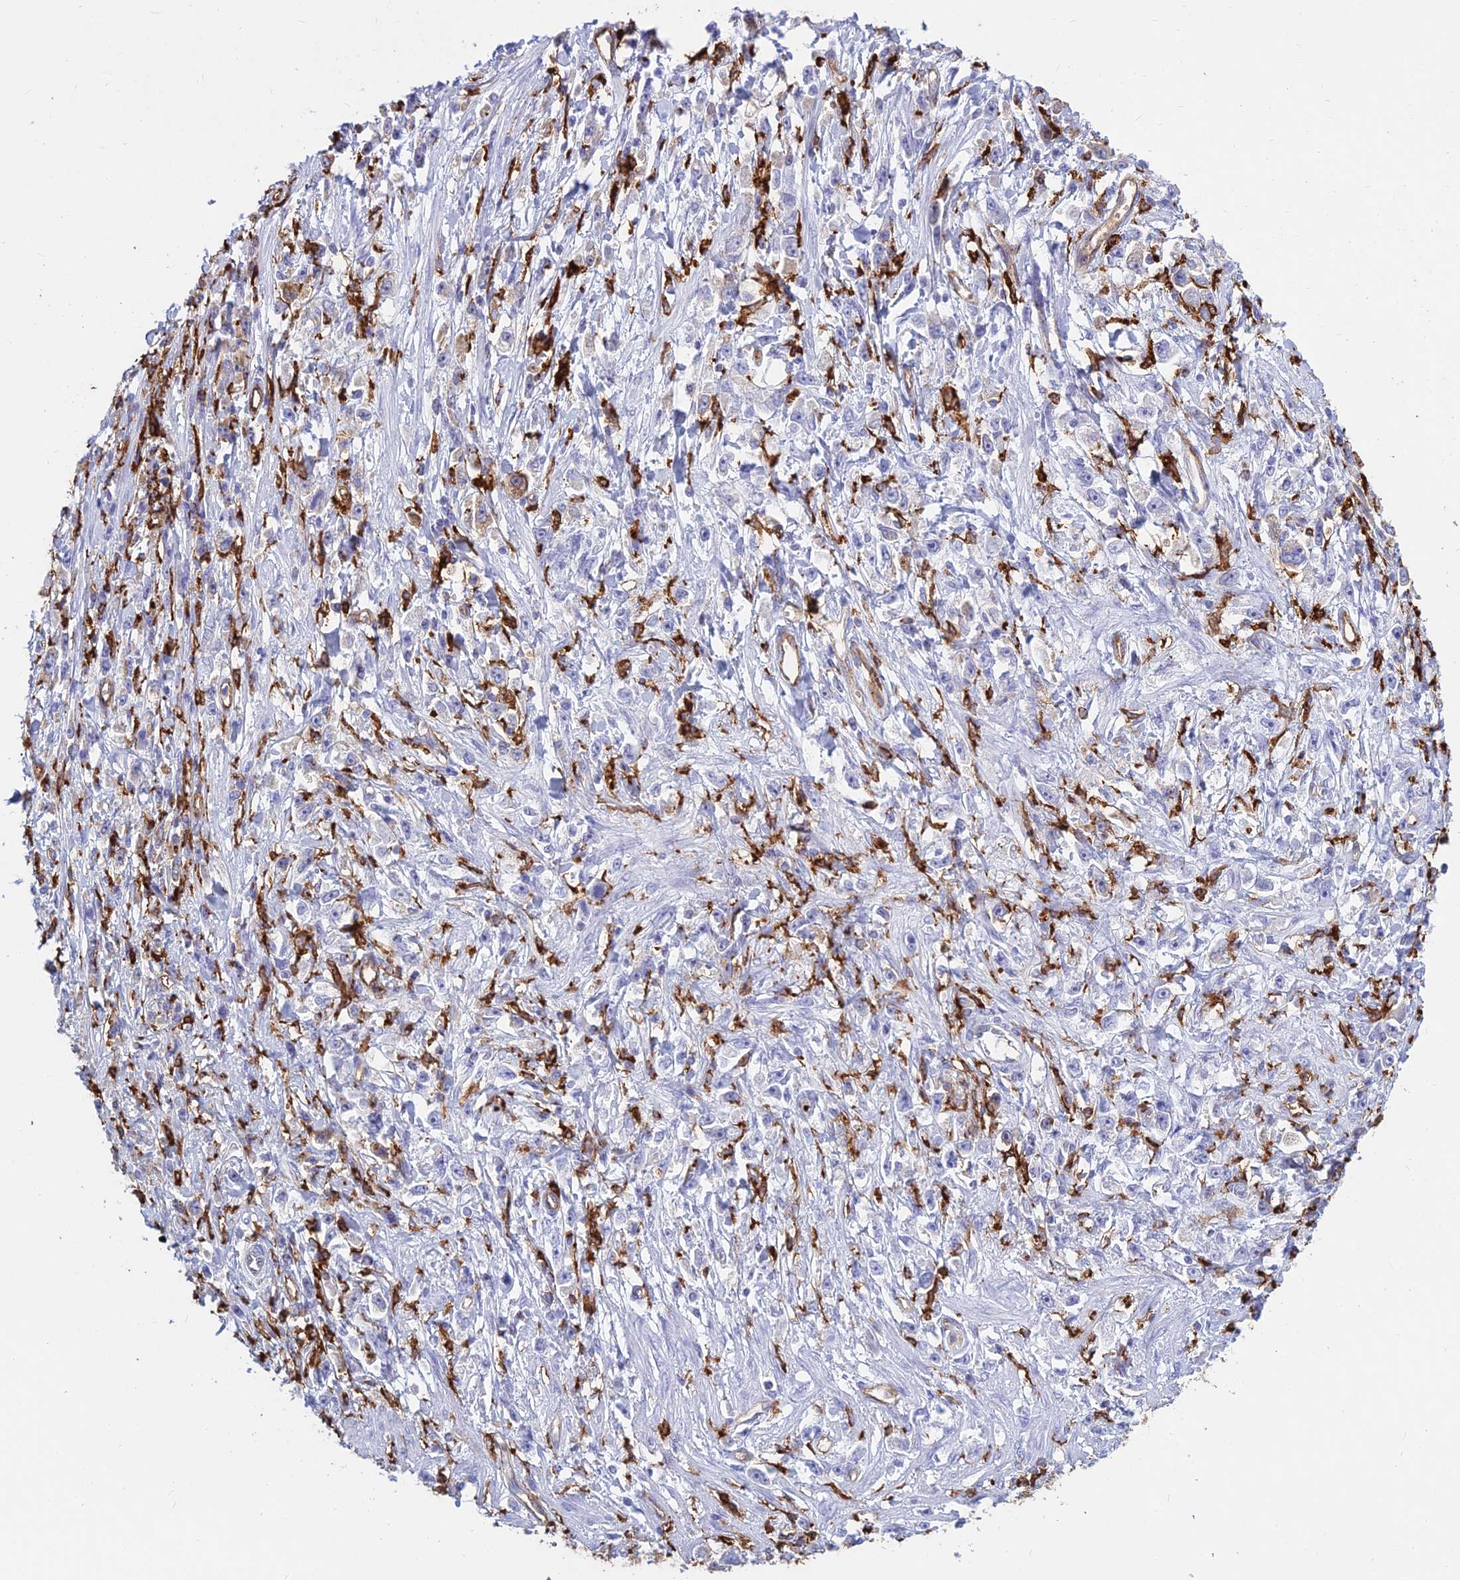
{"staining": {"intensity": "negative", "quantity": "none", "location": "none"}, "tissue": "stomach cancer", "cell_type": "Tumor cells", "image_type": "cancer", "snomed": [{"axis": "morphology", "description": "Adenocarcinoma, NOS"}, {"axis": "topography", "description": "Stomach"}], "caption": "A histopathology image of human stomach adenocarcinoma is negative for staining in tumor cells.", "gene": "HLA-DRB1", "patient": {"sex": "female", "age": 59}}